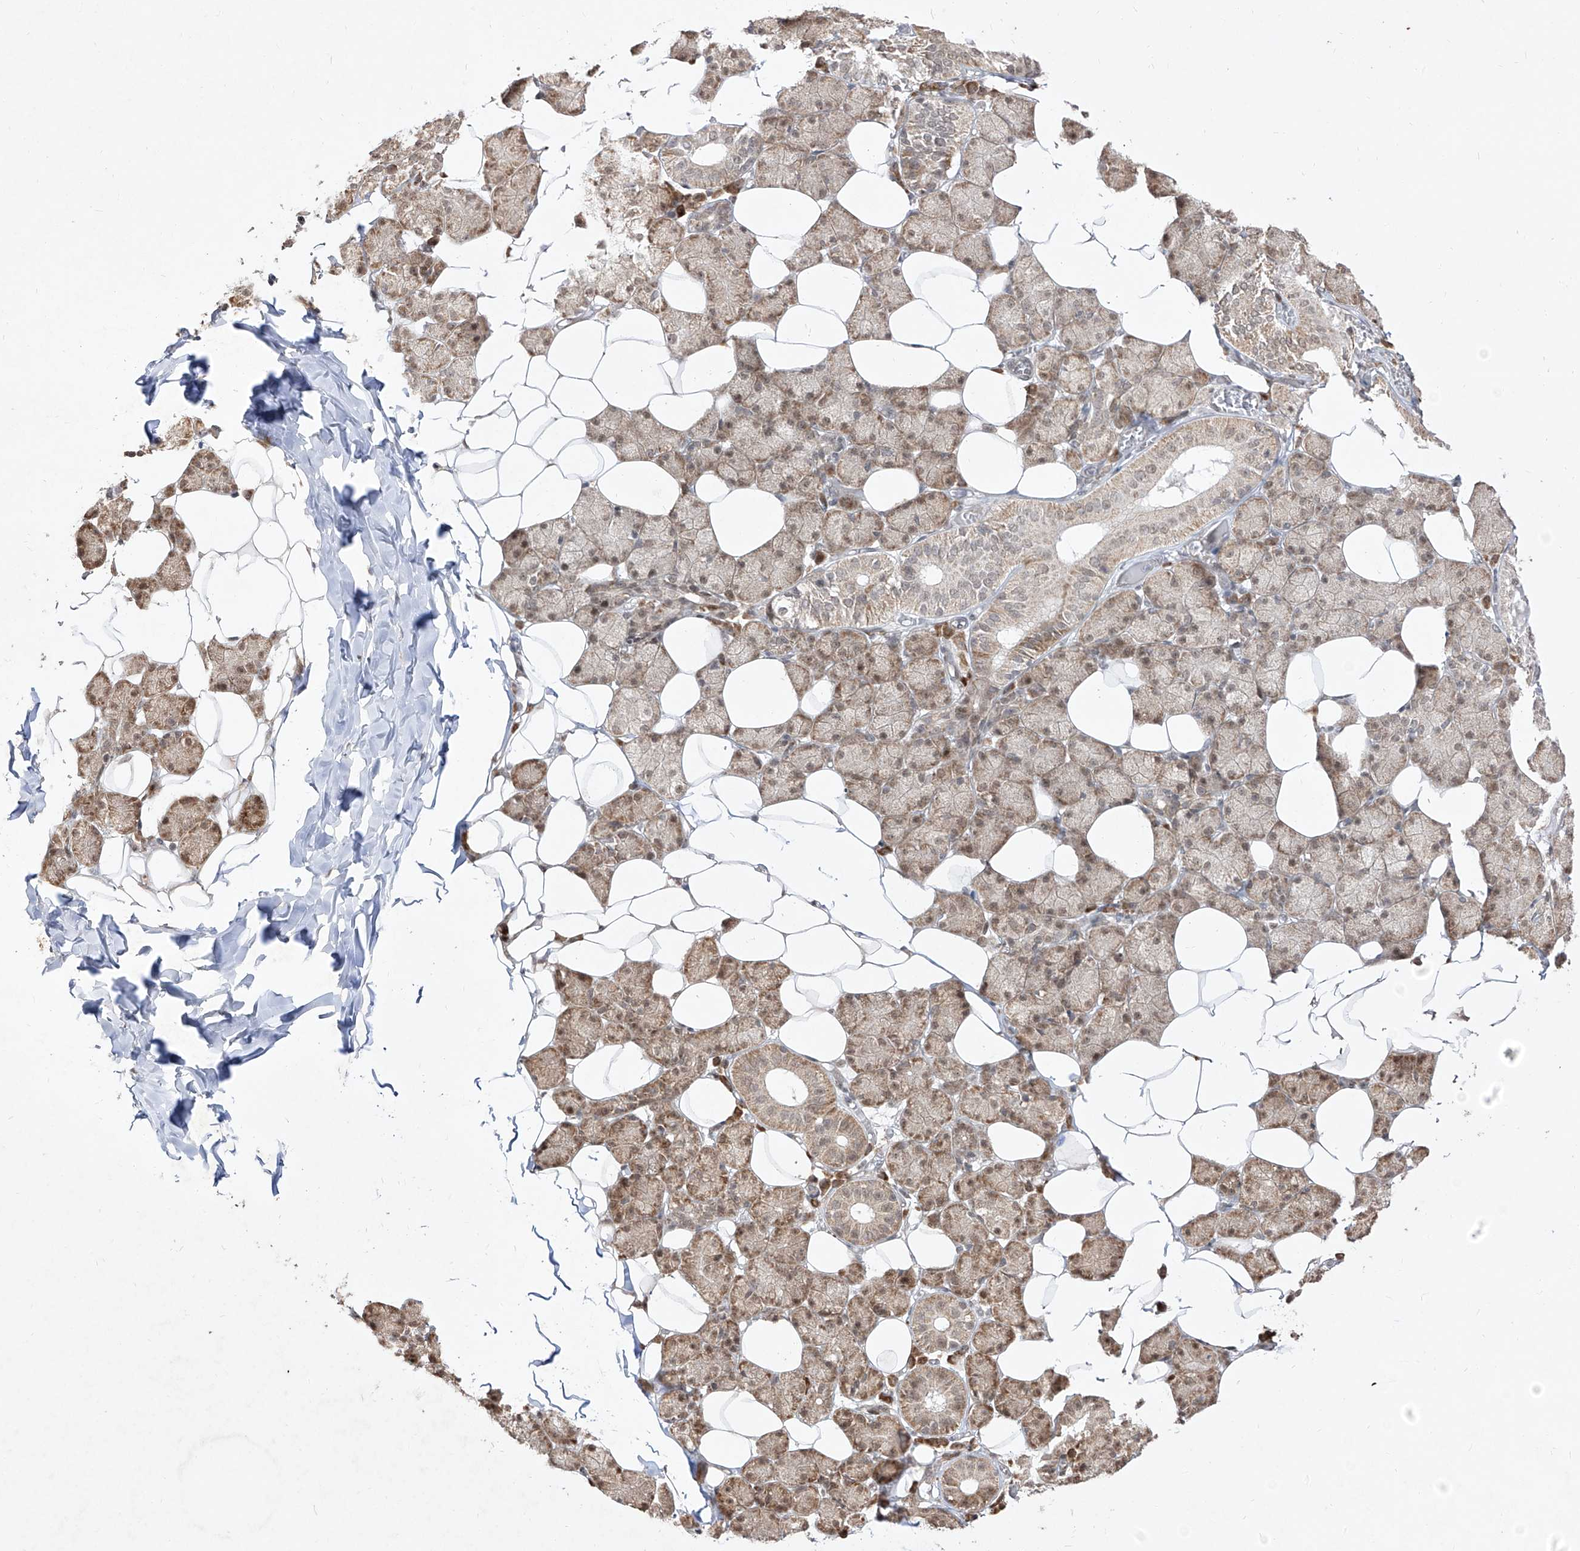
{"staining": {"intensity": "moderate", "quantity": "25%-75%", "location": "cytoplasmic/membranous,nuclear"}, "tissue": "salivary gland", "cell_type": "Glandular cells", "image_type": "normal", "snomed": [{"axis": "morphology", "description": "Normal tissue, NOS"}, {"axis": "topography", "description": "Salivary gland"}], "caption": "Salivary gland stained for a protein (brown) shows moderate cytoplasmic/membranous,nuclear positive positivity in approximately 25%-75% of glandular cells.", "gene": "SNRNP27", "patient": {"sex": "female", "age": 33}}